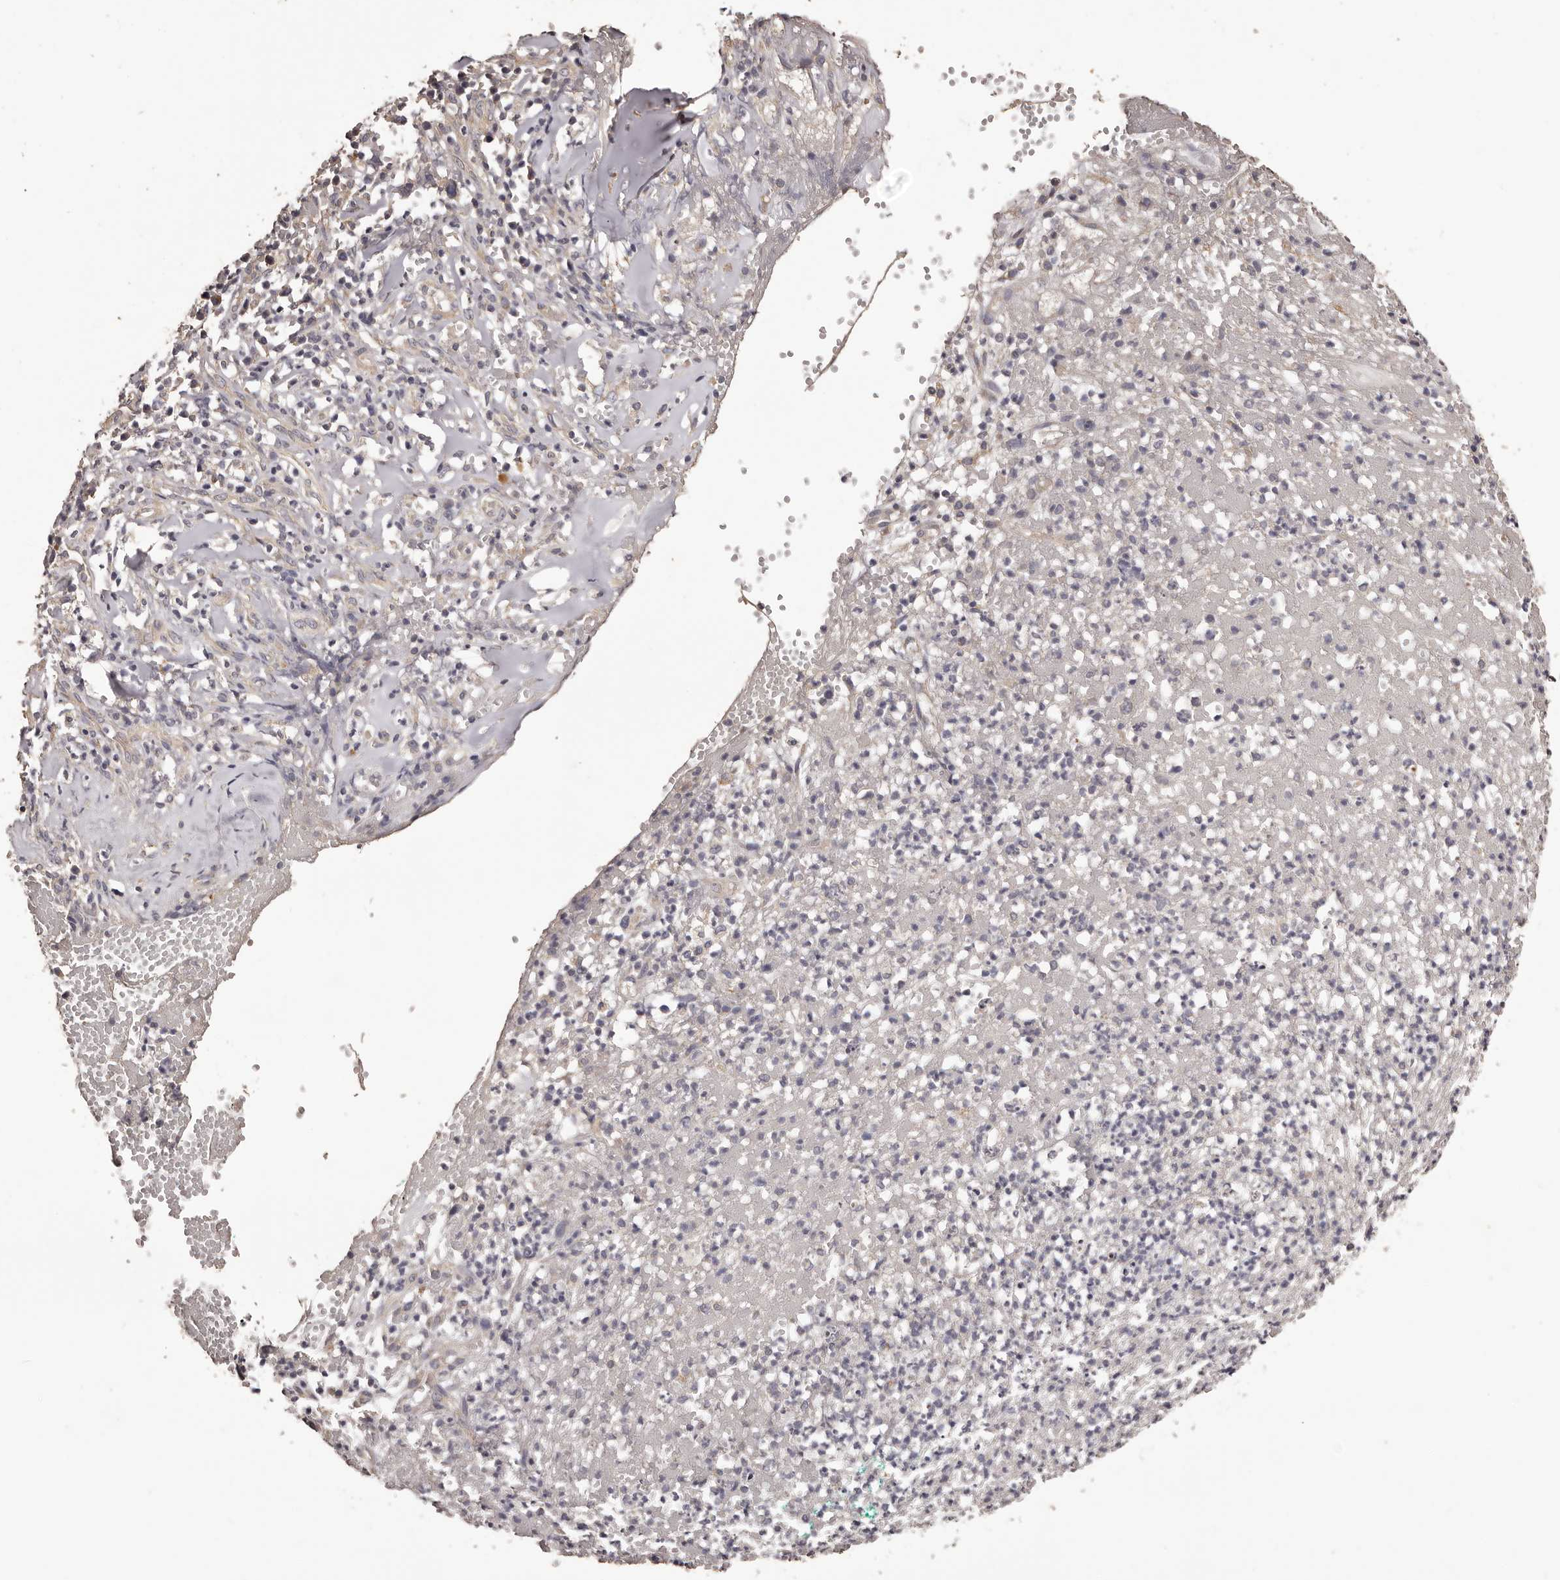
{"staining": {"intensity": "weak", "quantity": "25%-75%", "location": "cytoplasmic/membranous"}, "tissue": "adipose tissue", "cell_type": "Adipocytes", "image_type": "normal", "snomed": [{"axis": "morphology", "description": "Normal tissue, NOS"}, {"axis": "morphology", "description": "Basal cell carcinoma"}, {"axis": "topography", "description": "Cartilage tissue"}, {"axis": "topography", "description": "Nasopharynx"}, {"axis": "topography", "description": "Oral tissue"}], "caption": "An image showing weak cytoplasmic/membranous staining in about 25%-75% of adipocytes in normal adipose tissue, as visualized by brown immunohistochemical staining.", "gene": "ETNK1", "patient": {"sex": "female", "age": 77}}